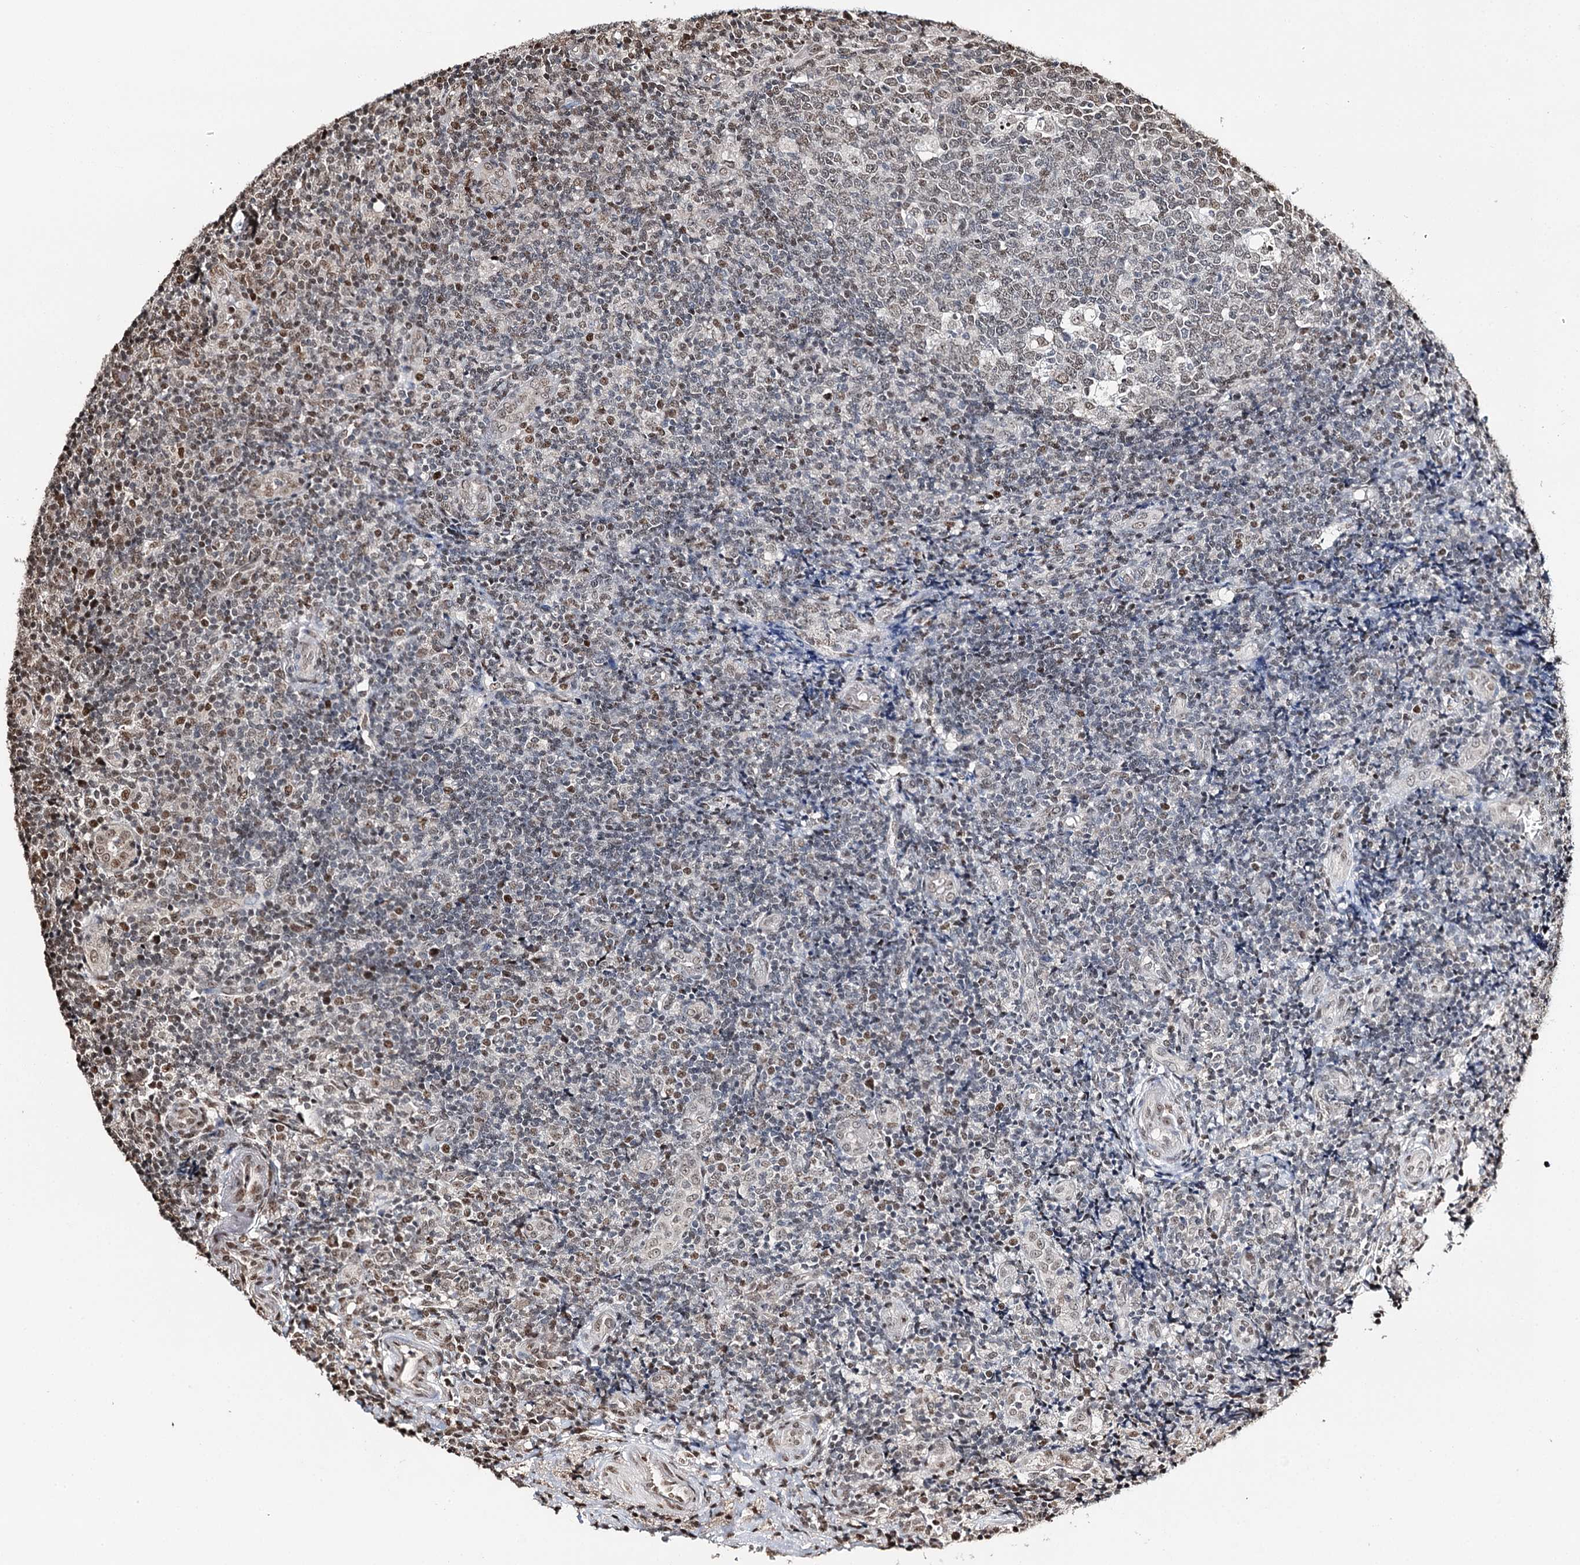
{"staining": {"intensity": "weak", "quantity": ">75%", "location": "nuclear"}, "tissue": "tonsil", "cell_type": "Germinal center cells", "image_type": "normal", "snomed": [{"axis": "morphology", "description": "Normal tissue, NOS"}, {"axis": "topography", "description": "Tonsil"}], "caption": "Tonsil stained with IHC exhibits weak nuclear staining in approximately >75% of germinal center cells. (DAB (3,3'-diaminobenzidine) IHC with brightfield microscopy, high magnification).", "gene": "RPS27A", "patient": {"sex": "female", "age": 19}}